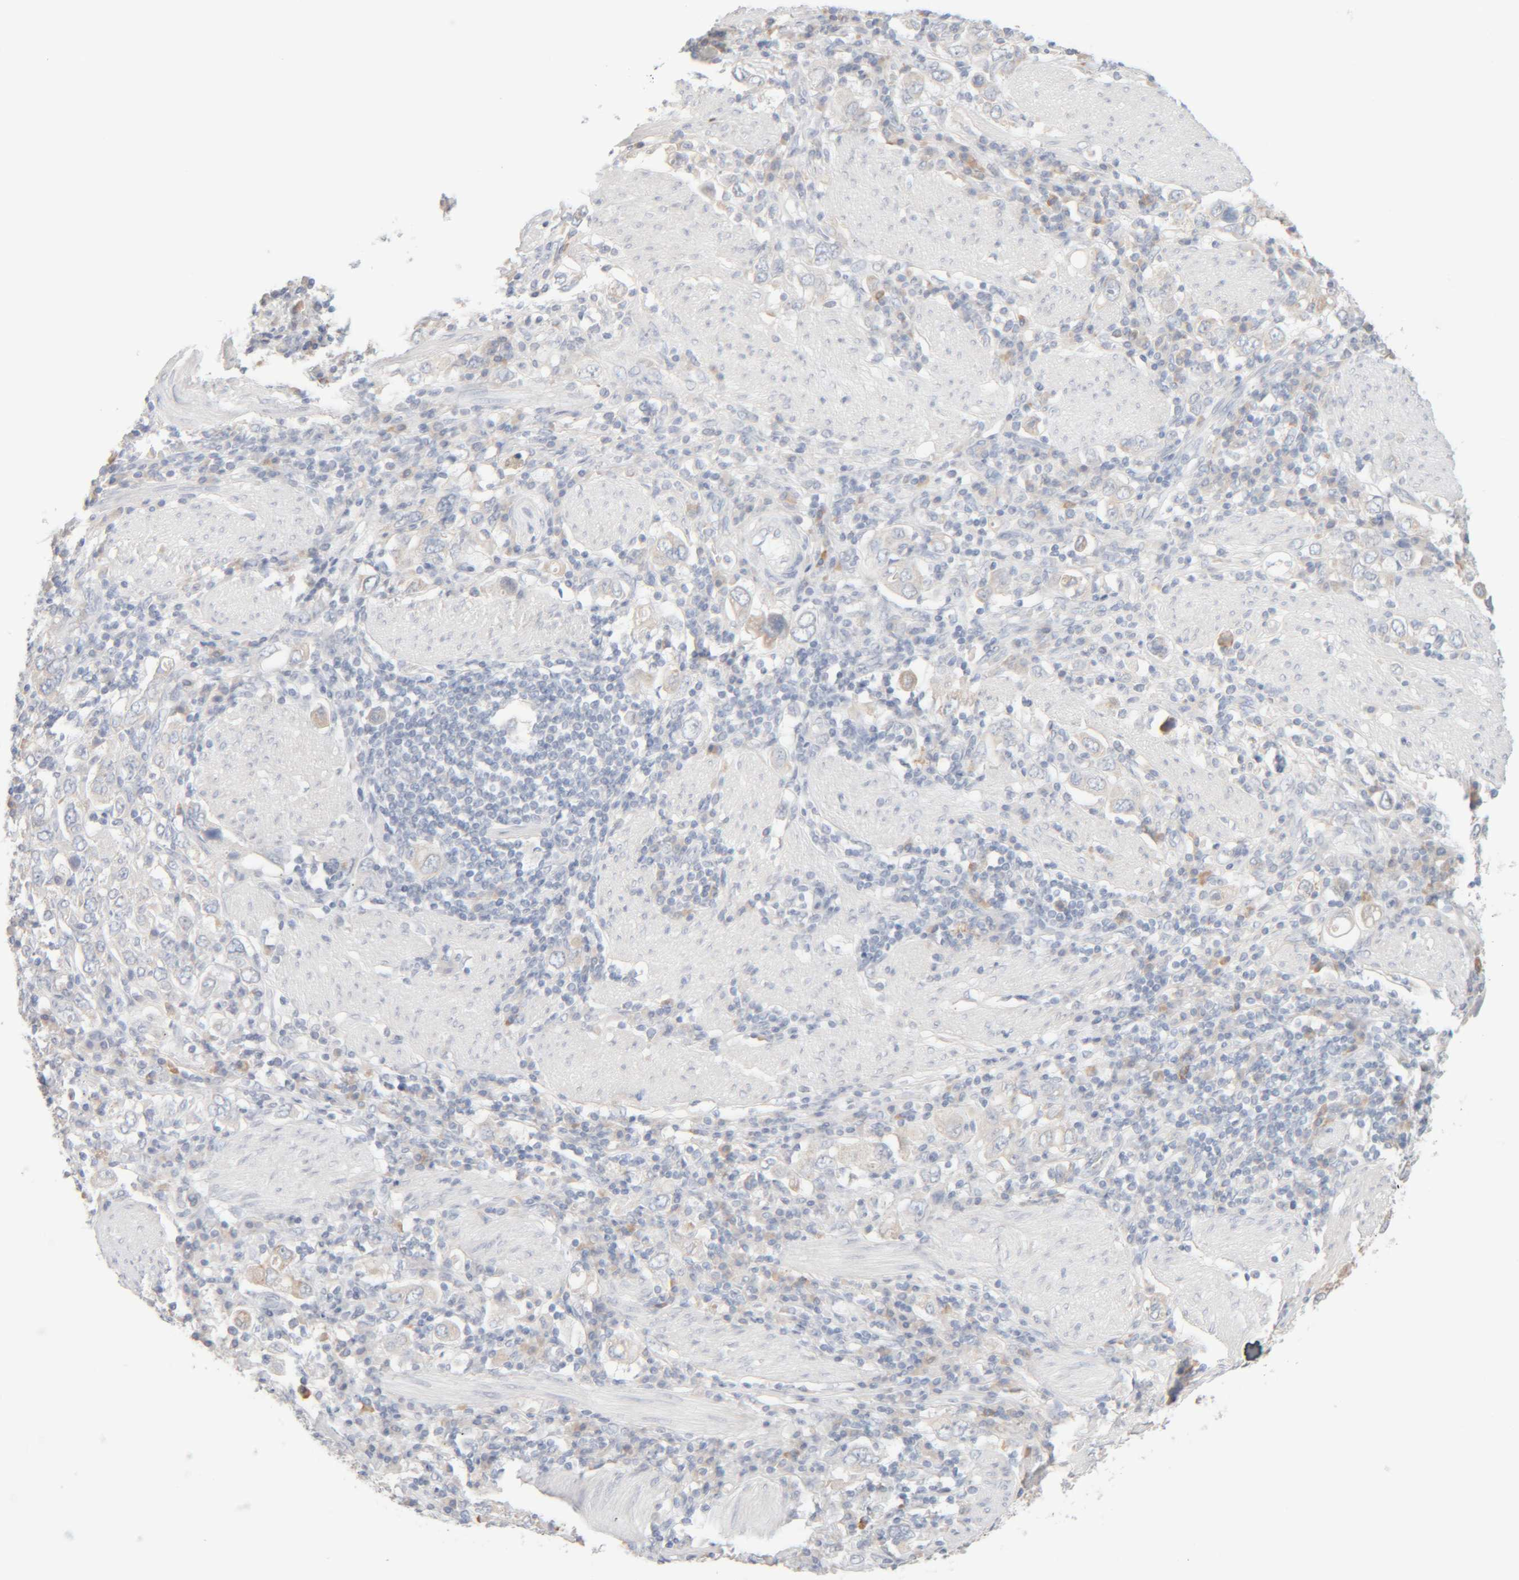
{"staining": {"intensity": "weak", "quantity": "<25%", "location": "cytoplasmic/membranous"}, "tissue": "stomach cancer", "cell_type": "Tumor cells", "image_type": "cancer", "snomed": [{"axis": "morphology", "description": "Adenocarcinoma, NOS"}, {"axis": "topography", "description": "Stomach, upper"}], "caption": "Tumor cells are negative for protein expression in human adenocarcinoma (stomach).", "gene": "RIDA", "patient": {"sex": "male", "age": 62}}